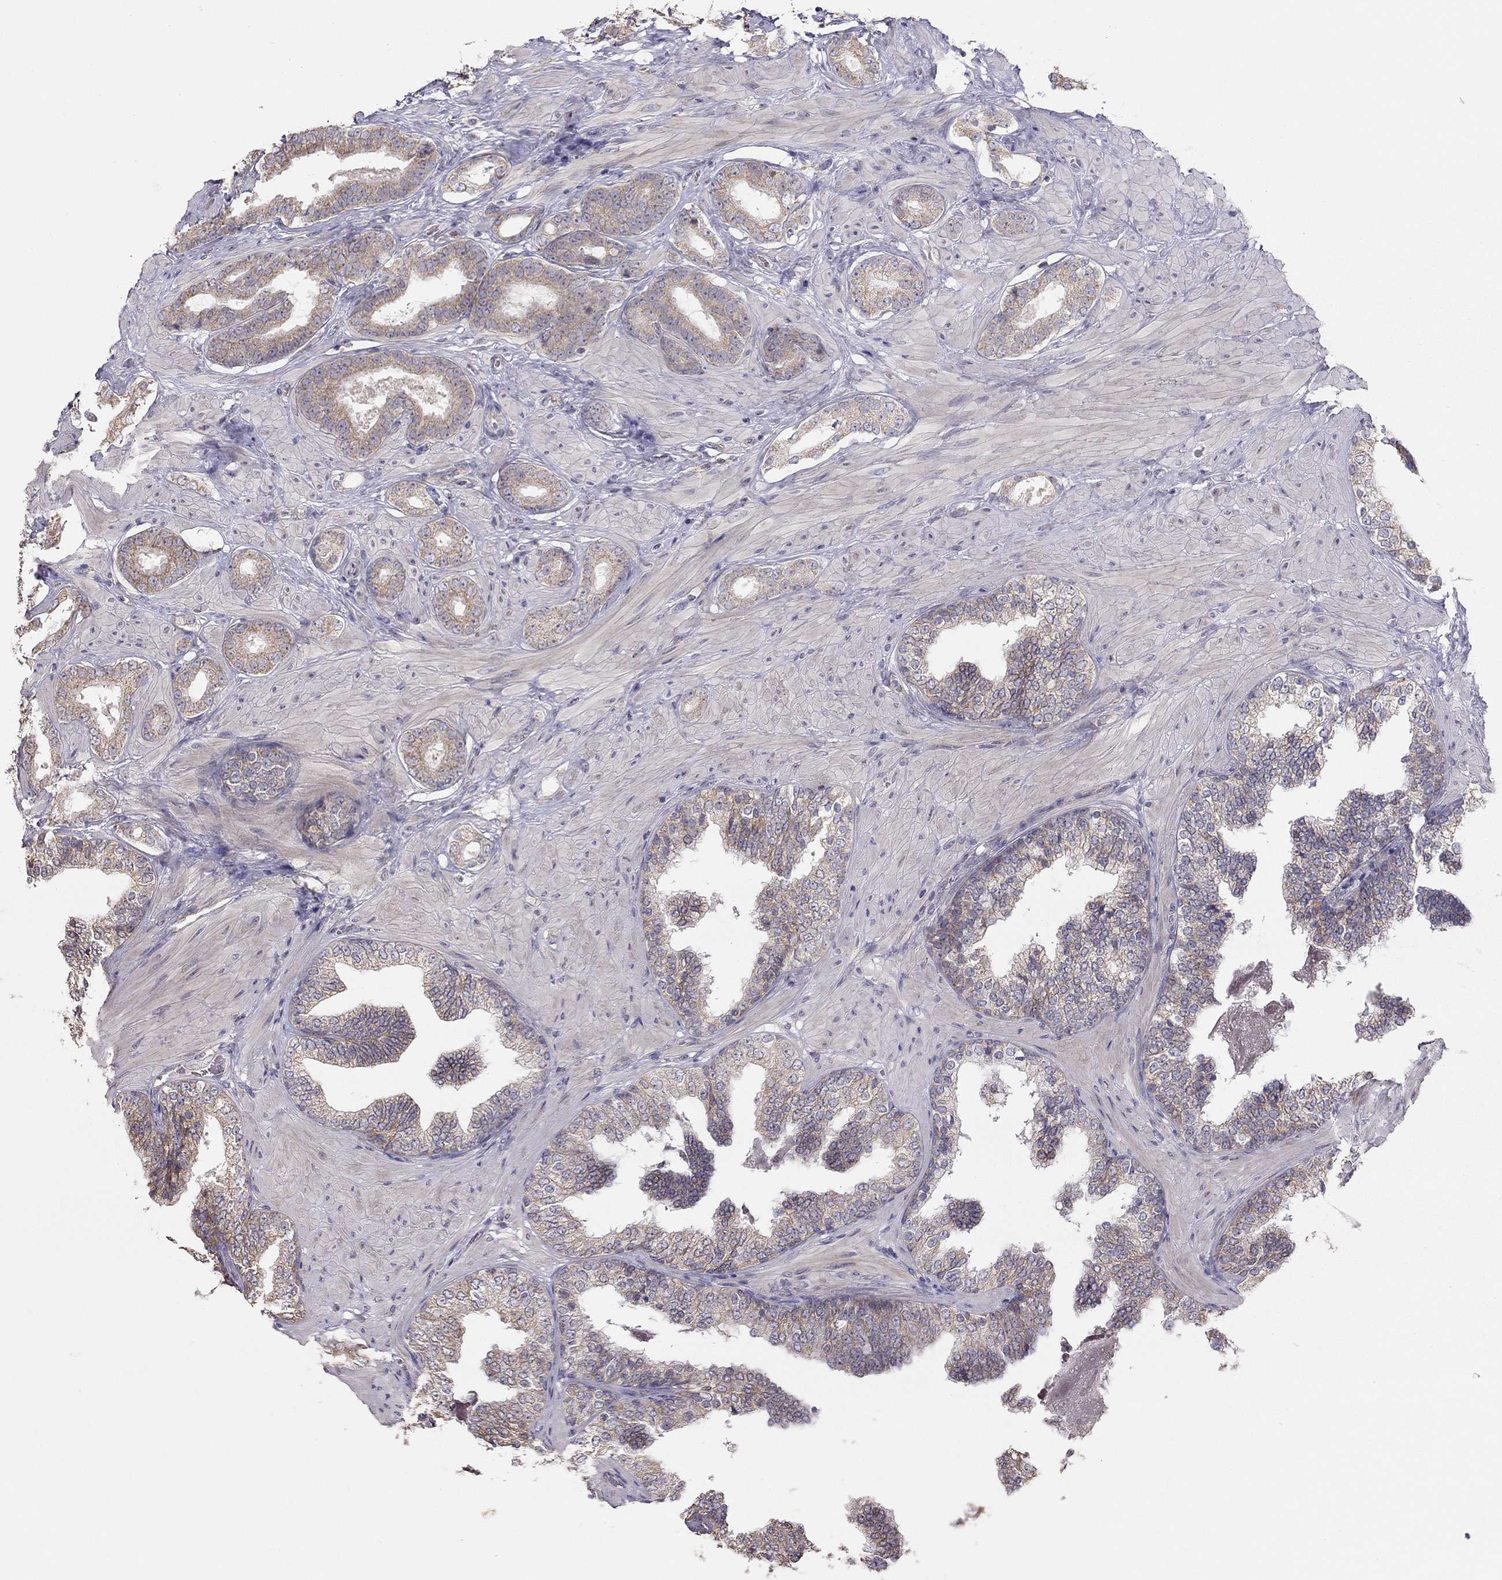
{"staining": {"intensity": "weak", "quantity": "25%-75%", "location": "cytoplasmic/membranous"}, "tissue": "prostate cancer", "cell_type": "Tumor cells", "image_type": "cancer", "snomed": [{"axis": "morphology", "description": "Adenocarcinoma, Low grade"}, {"axis": "topography", "description": "Prostate"}], "caption": "High-power microscopy captured an IHC micrograph of prostate cancer, revealing weak cytoplasmic/membranous positivity in about 25%-75% of tumor cells. (DAB (3,3'-diaminobenzidine) IHC with brightfield microscopy, high magnification).", "gene": "LRIT3", "patient": {"sex": "male", "age": 60}}